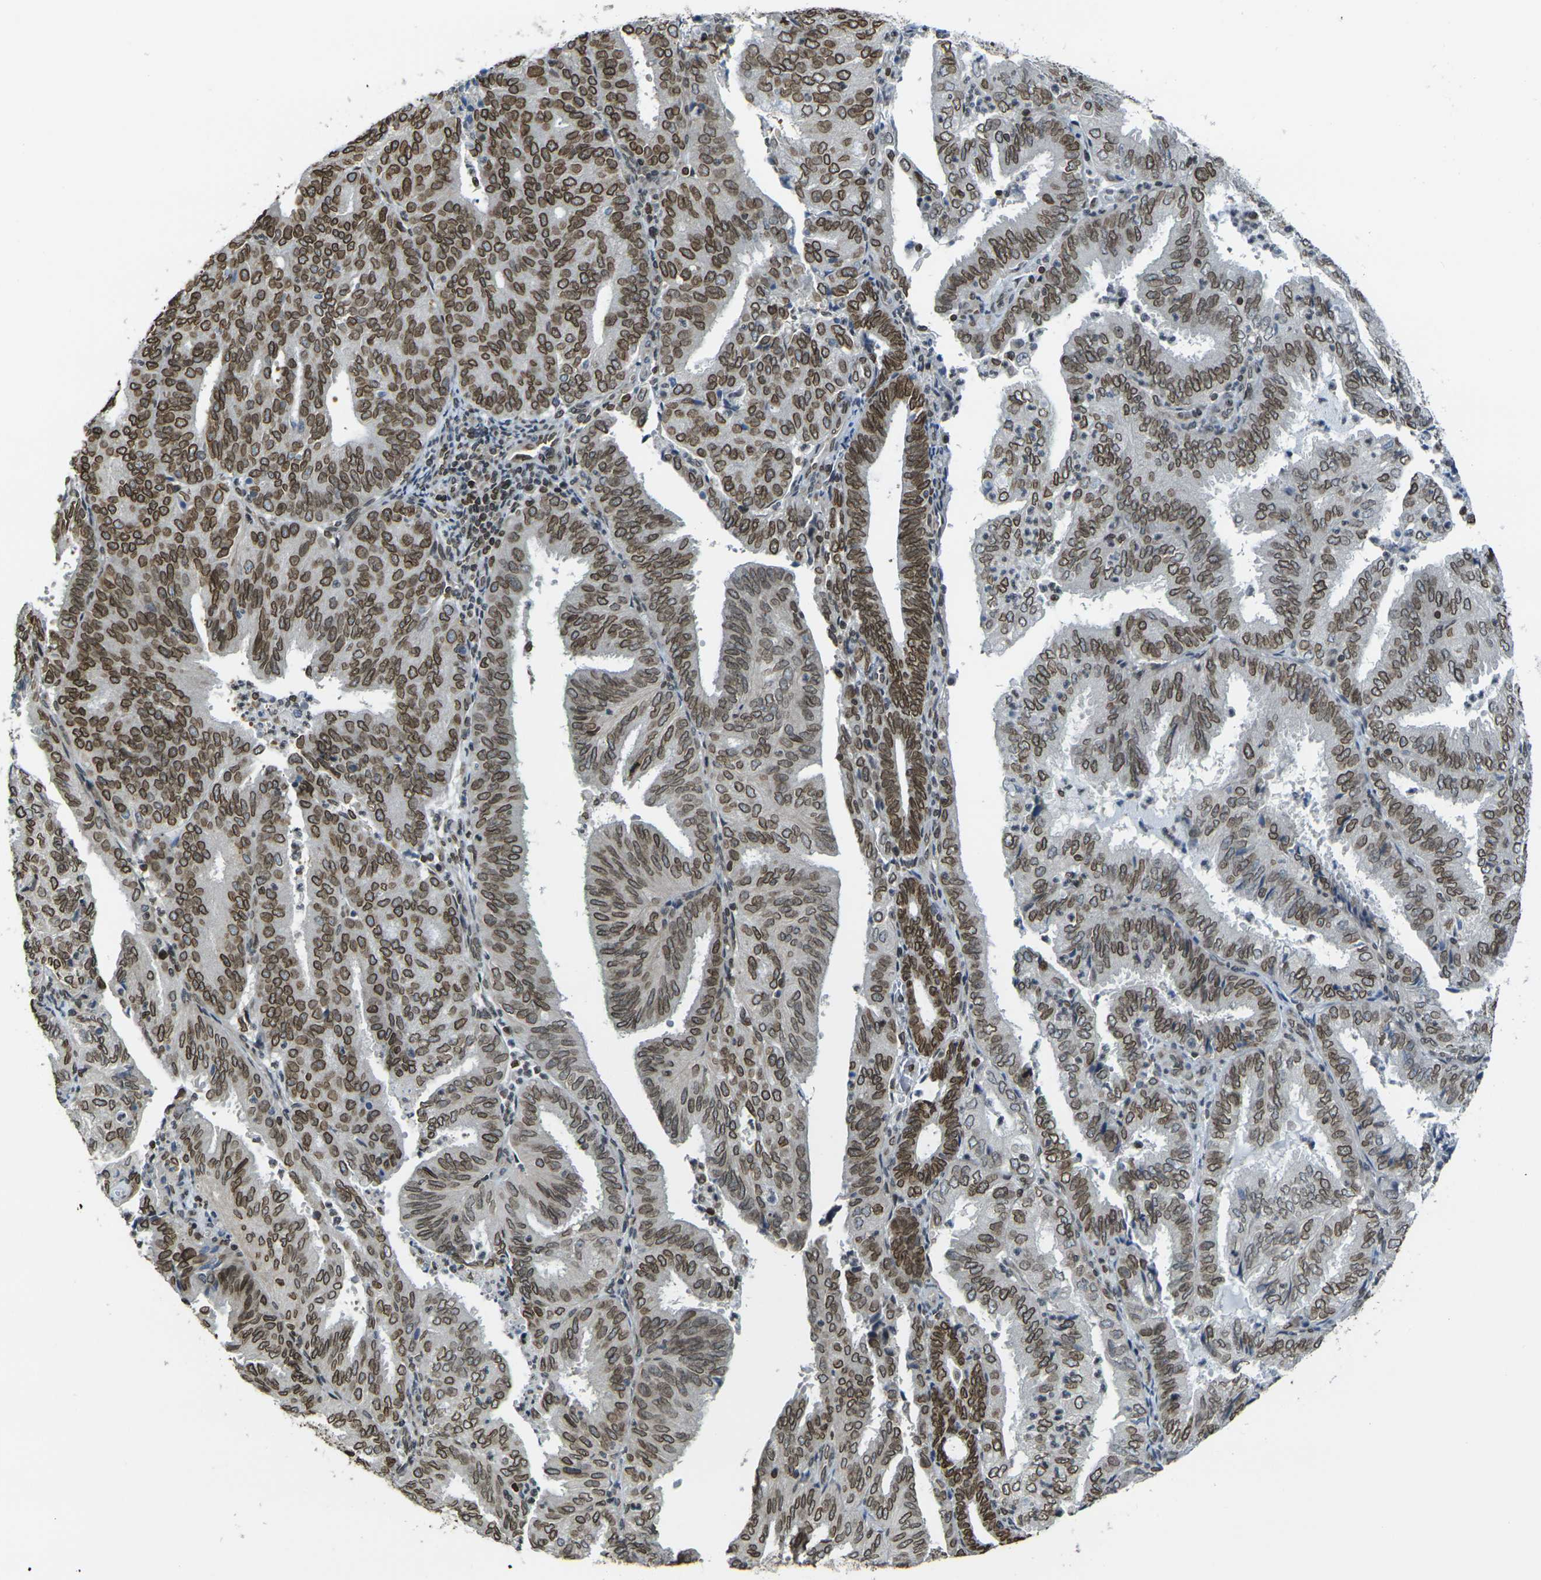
{"staining": {"intensity": "strong", "quantity": ">75%", "location": "cytoplasmic/membranous,nuclear"}, "tissue": "endometrial cancer", "cell_type": "Tumor cells", "image_type": "cancer", "snomed": [{"axis": "morphology", "description": "Adenocarcinoma, NOS"}, {"axis": "topography", "description": "Uterus"}], "caption": "A photomicrograph of human adenocarcinoma (endometrial) stained for a protein demonstrates strong cytoplasmic/membranous and nuclear brown staining in tumor cells. Nuclei are stained in blue.", "gene": "BRDT", "patient": {"sex": "female", "age": 60}}